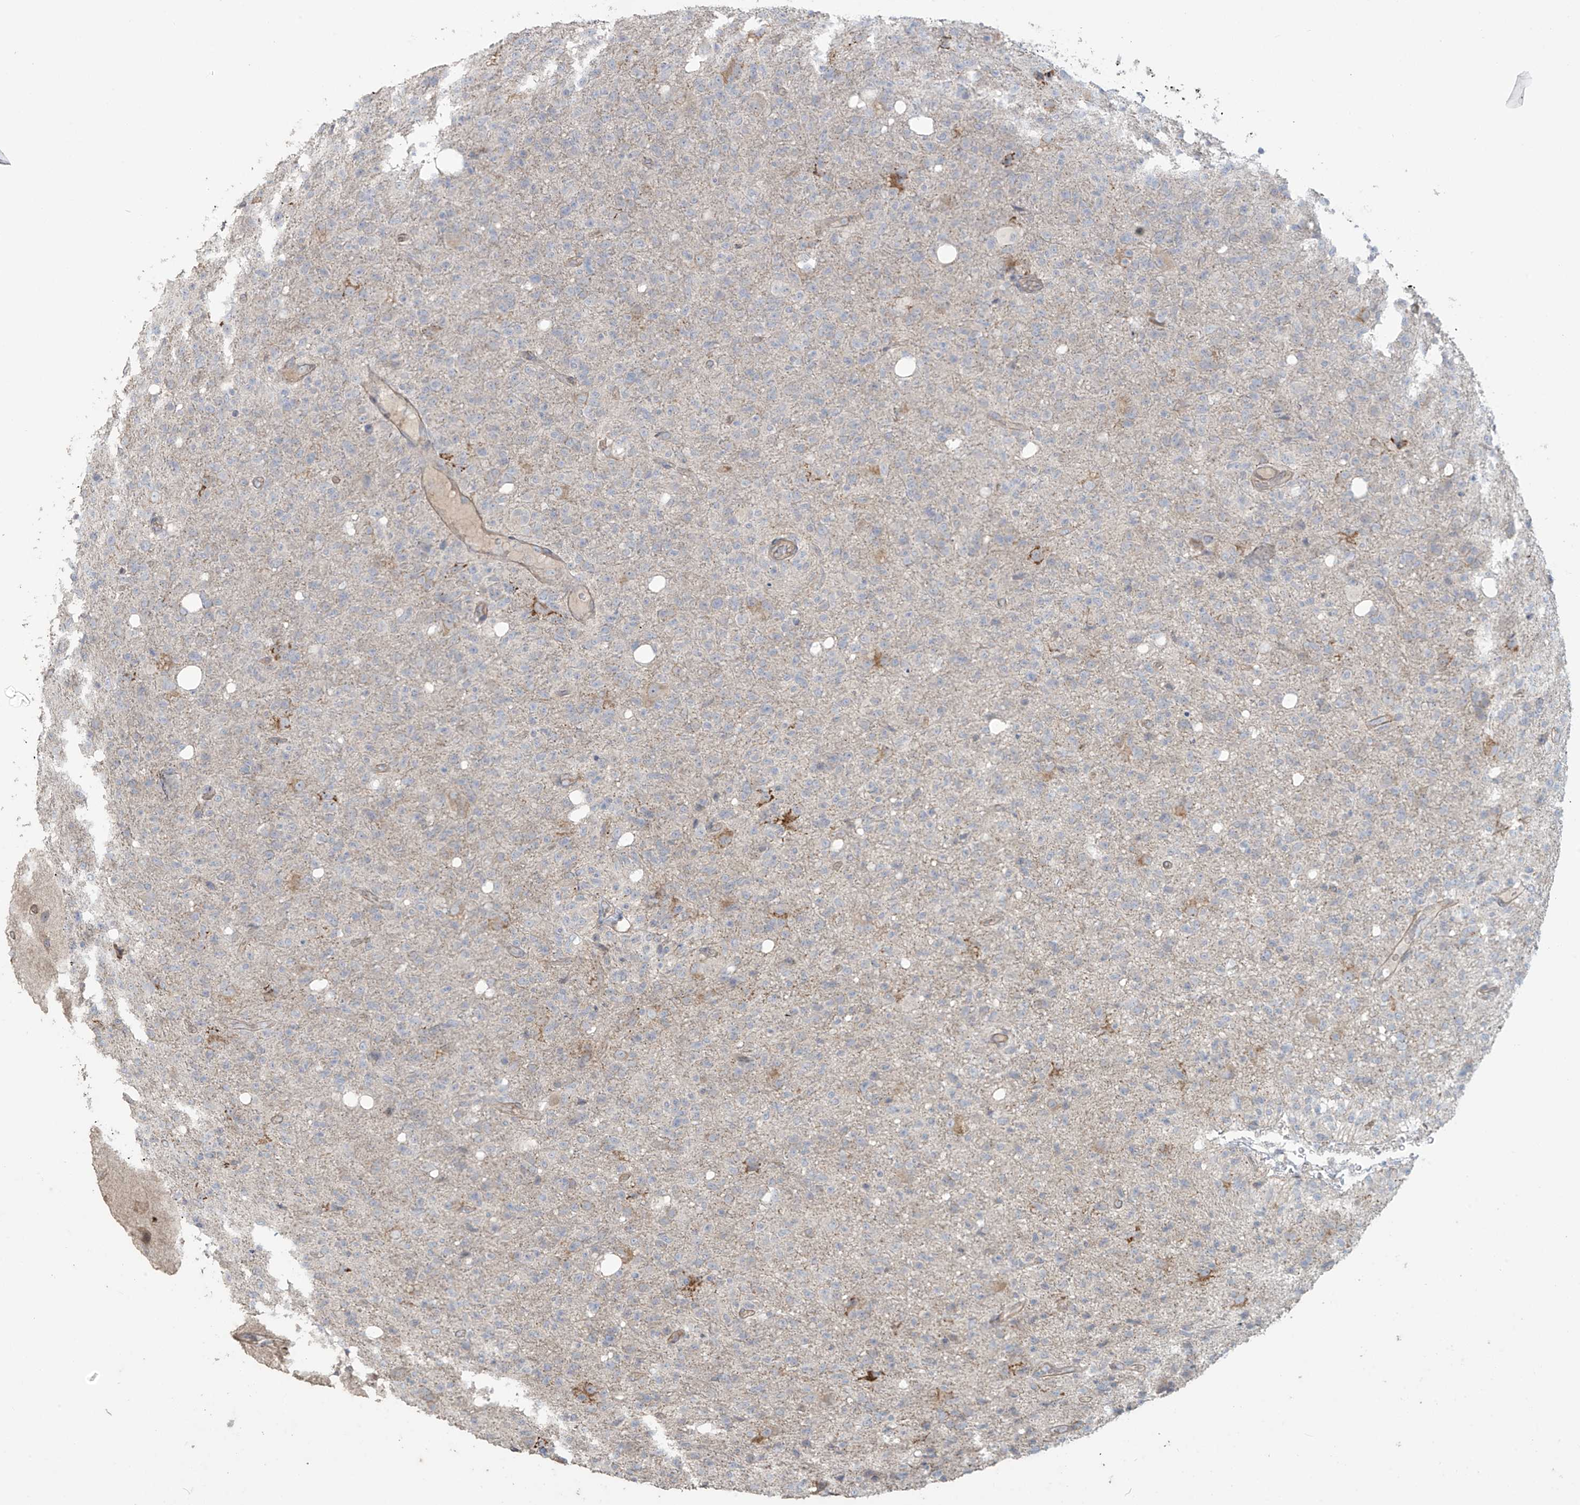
{"staining": {"intensity": "negative", "quantity": "none", "location": "none"}, "tissue": "glioma", "cell_type": "Tumor cells", "image_type": "cancer", "snomed": [{"axis": "morphology", "description": "Glioma, malignant, High grade"}, {"axis": "topography", "description": "Brain"}], "caption": "High magnification brightfield microscopy of malignant high-grade glioma stained with DAB (brown) and counterstained with hematoxylin (blue): tumor cells show no significant positivity.", "gene": "MAGIX", "patient": {"sex": "female", "age": 57}}